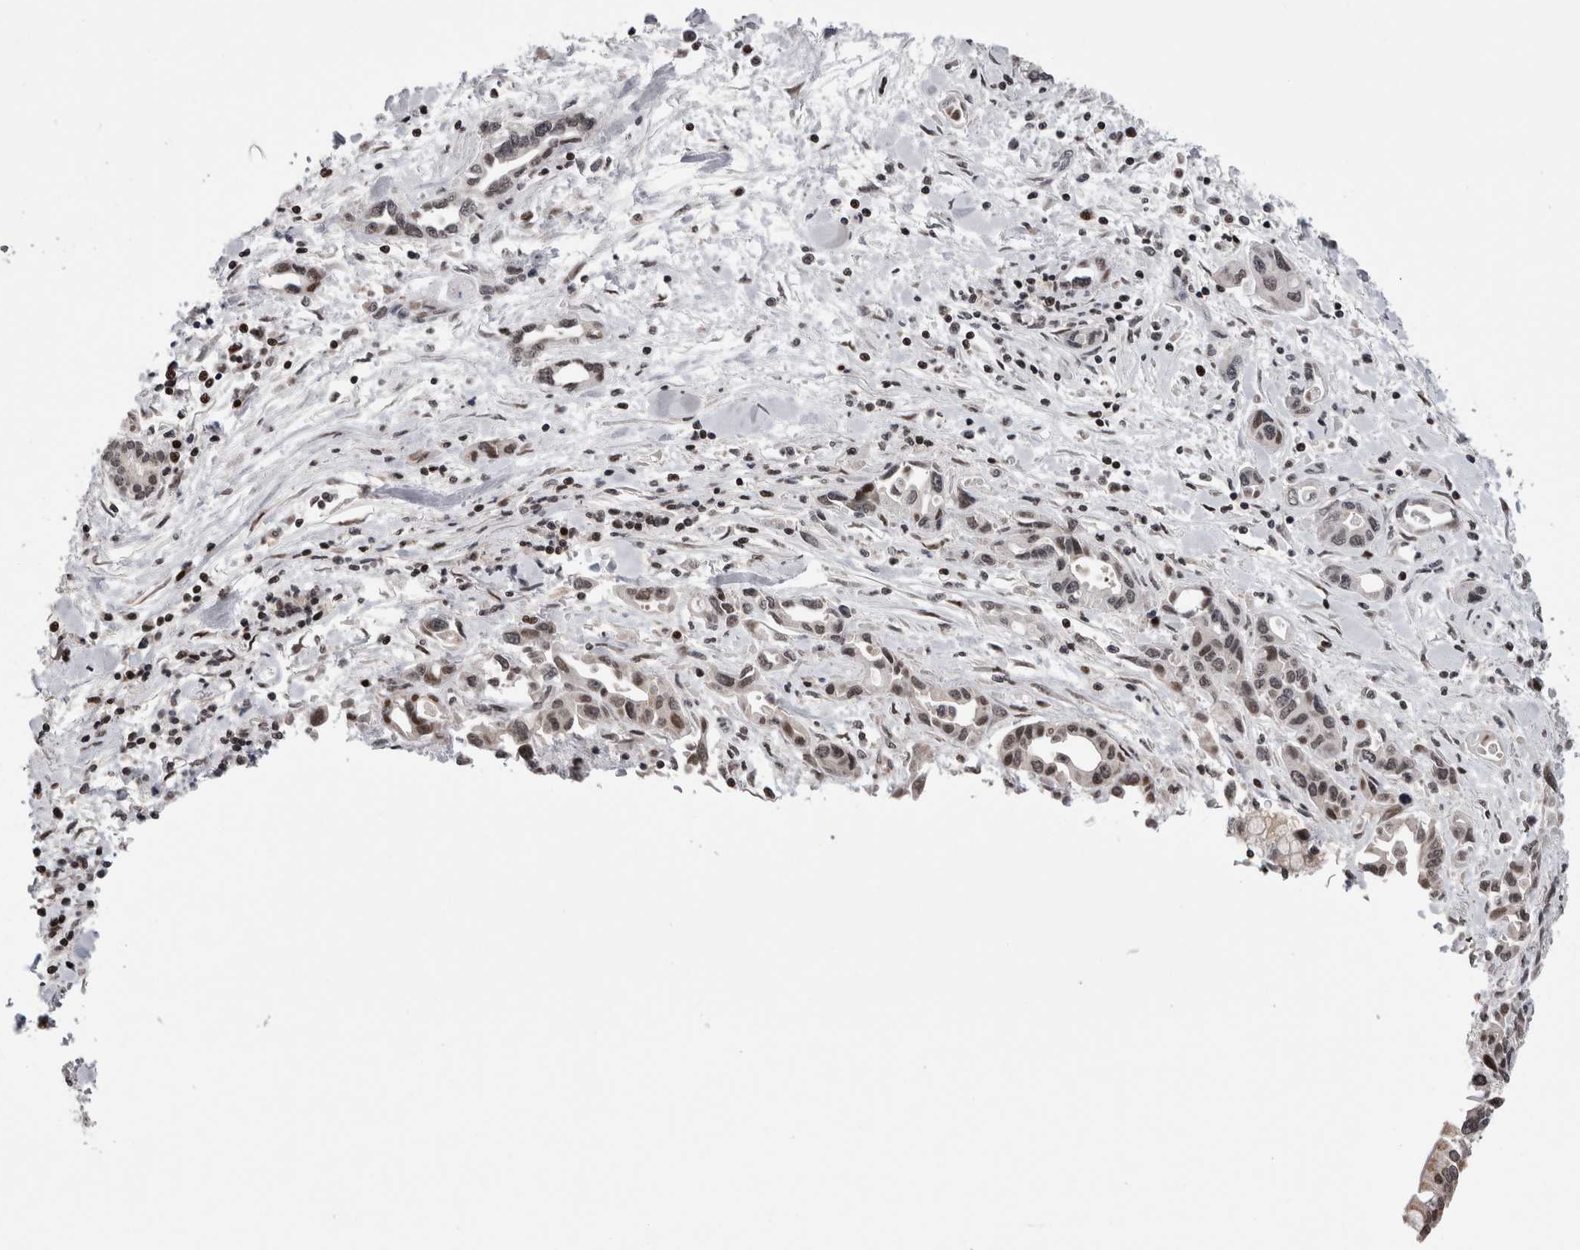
{"staining": {"intensity": "weak", "quantity": "<25%", "location": "nuclear"}, "tissue": "pancreatic cancer", "cell_type": "Tumor cells", "image_type": "cancer", "snomed": [{"axis": "morphology", "description": "Adenocarcinoma, NOS"}, {"axis": "topography", "description": "Pancreas"}], "caption": "Adenocarcinoma (pancreatic) was stained to show a protein in brown. There is no significant positivity in tumor cells.", "gene": "ZBTB11", "patient": {"sex": "female", "age": 57}}